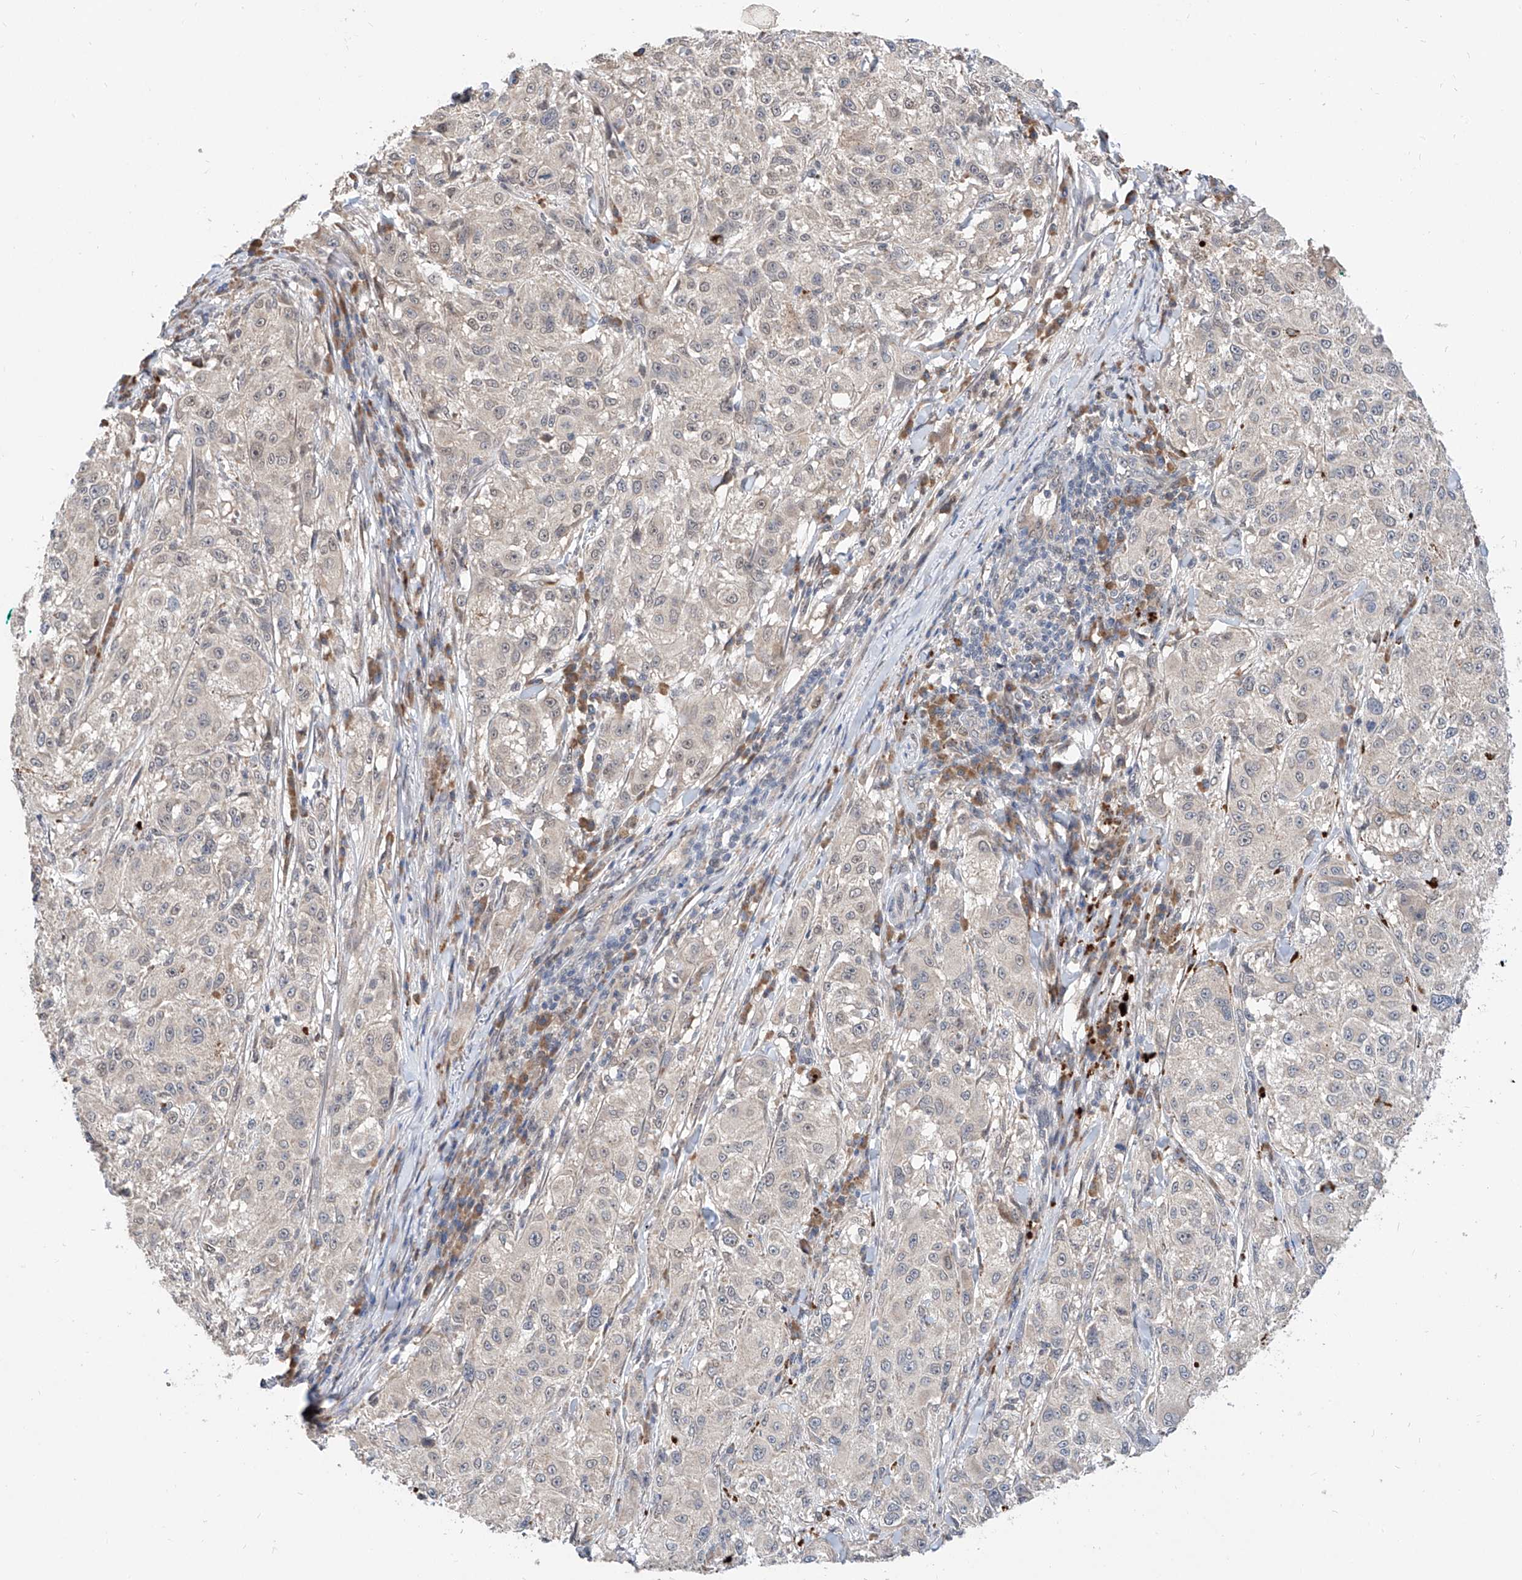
{"staining": {"intensity": "negative", "quantity": "none", "location": "none"}, "tissue": "melanoma", "cell_type": "Tumor cells", "image_type": "cancer", "snomed": [{"axis": "morphology", "description": "Necrosis, NOS"}, {"axis": "morphology", "description": "Malignant melanoma, NOS"}, {"axis": "topography", "description": "Skin"}], "caption": "Tumor cells show no significant staining in malignant melanoma.", "gene": "CARMIL3", "patient": {"sex": "female", "age": 87}}